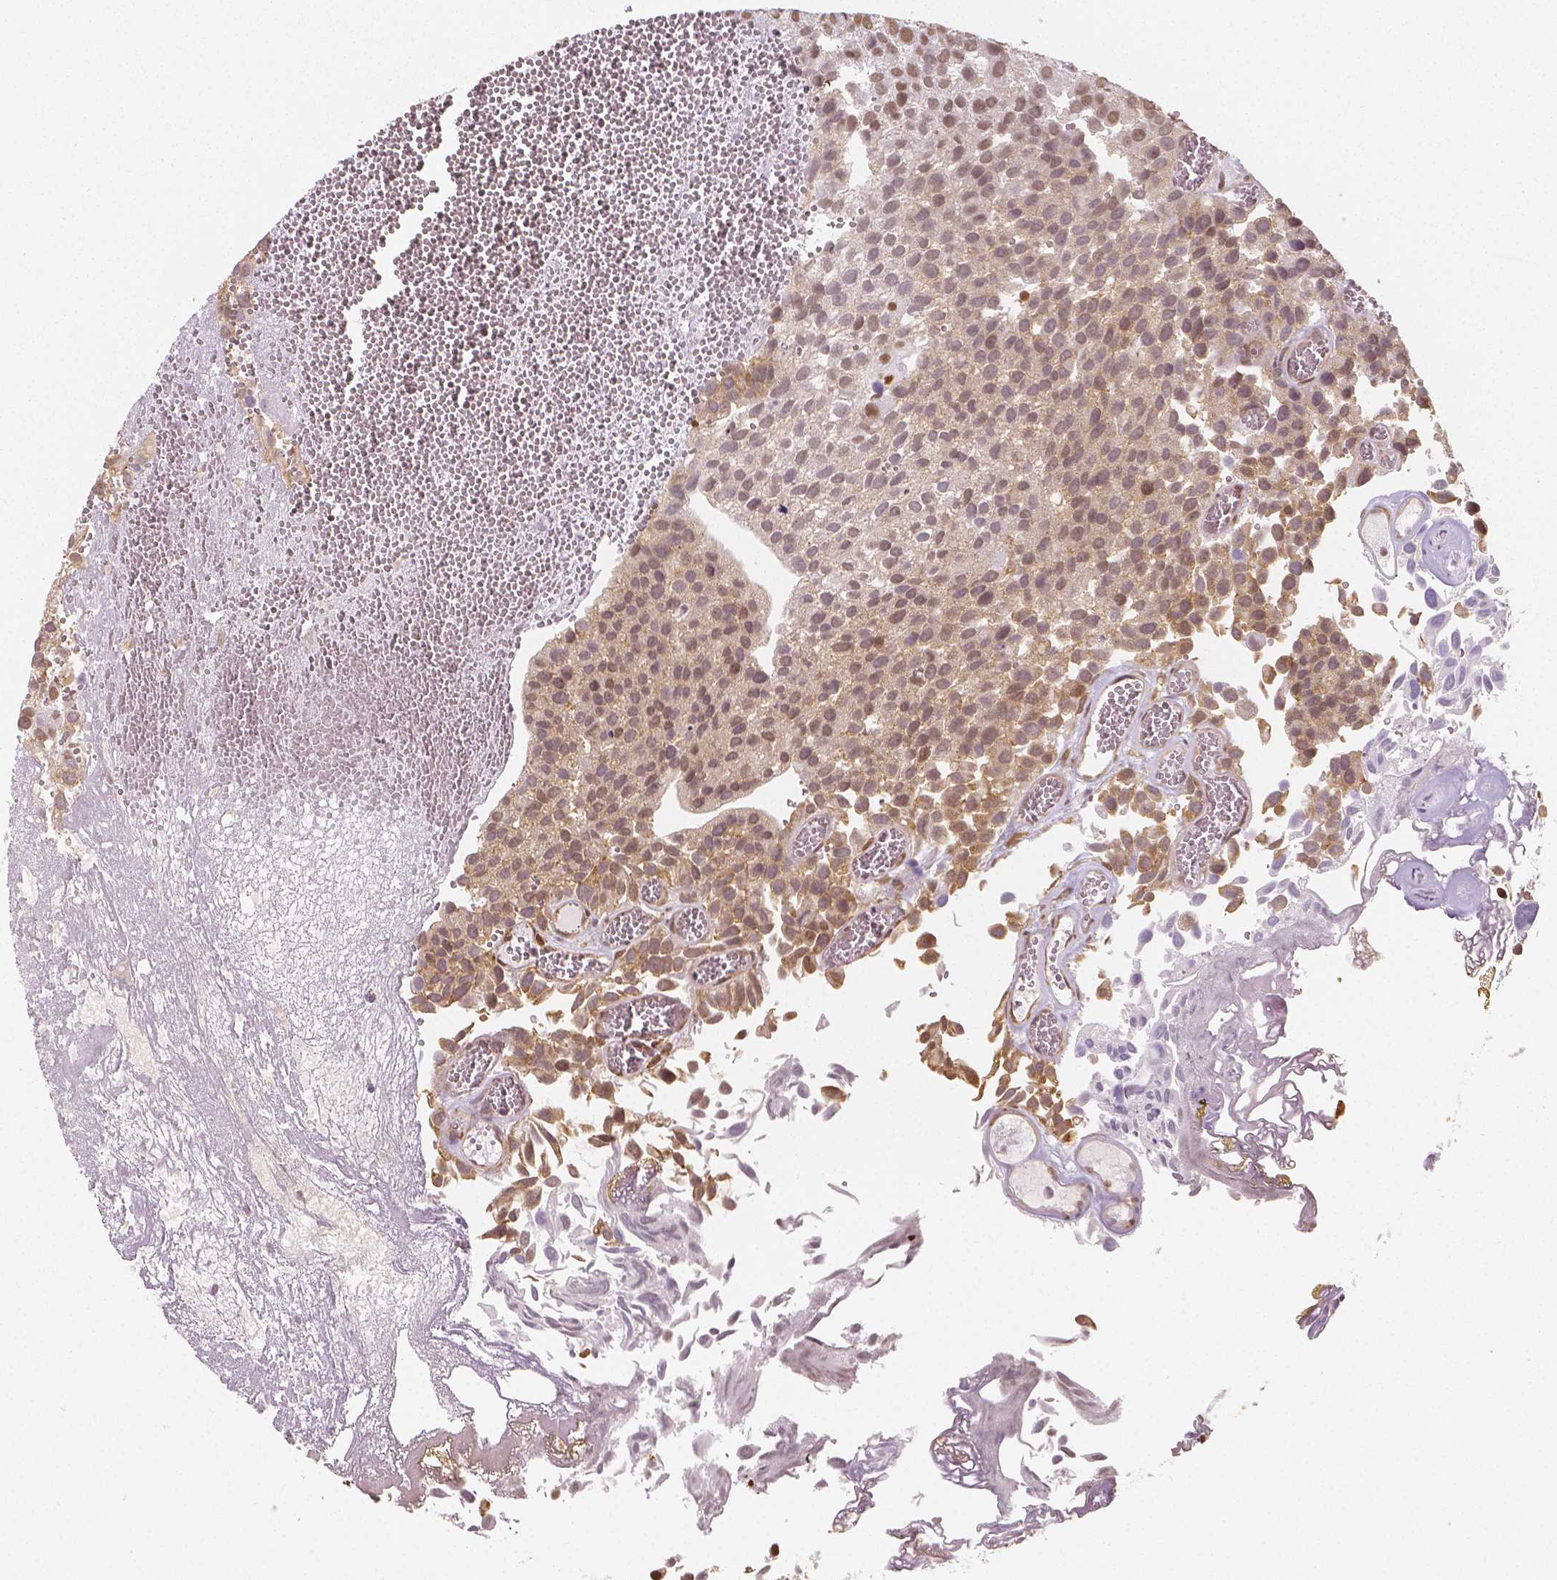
{"staining": {"intensity": "moderate", "quantity": ">75%", "location": "cytoplasmic/membranous,nuclear"}, "tissue": "urothelial cancer", "cell_type": "Tumor cells", "image_type": "cancer", "snomed": [{"axis": "morphology", "description": "Urothelial carcinoma, Low grade"}, {"axis": "topography", "description": "Urinary bladder"}], "caption": "This histopathology image displays immunohistochemistry (IHC) staining of human low-grade urothelial carcinoma, with medium moderate cytoplasmic/membranous and nuclear staining in about >75% of tumor cells.", "gene": "NUCKS1", "patient": {"sex": "female", "age": 69}}